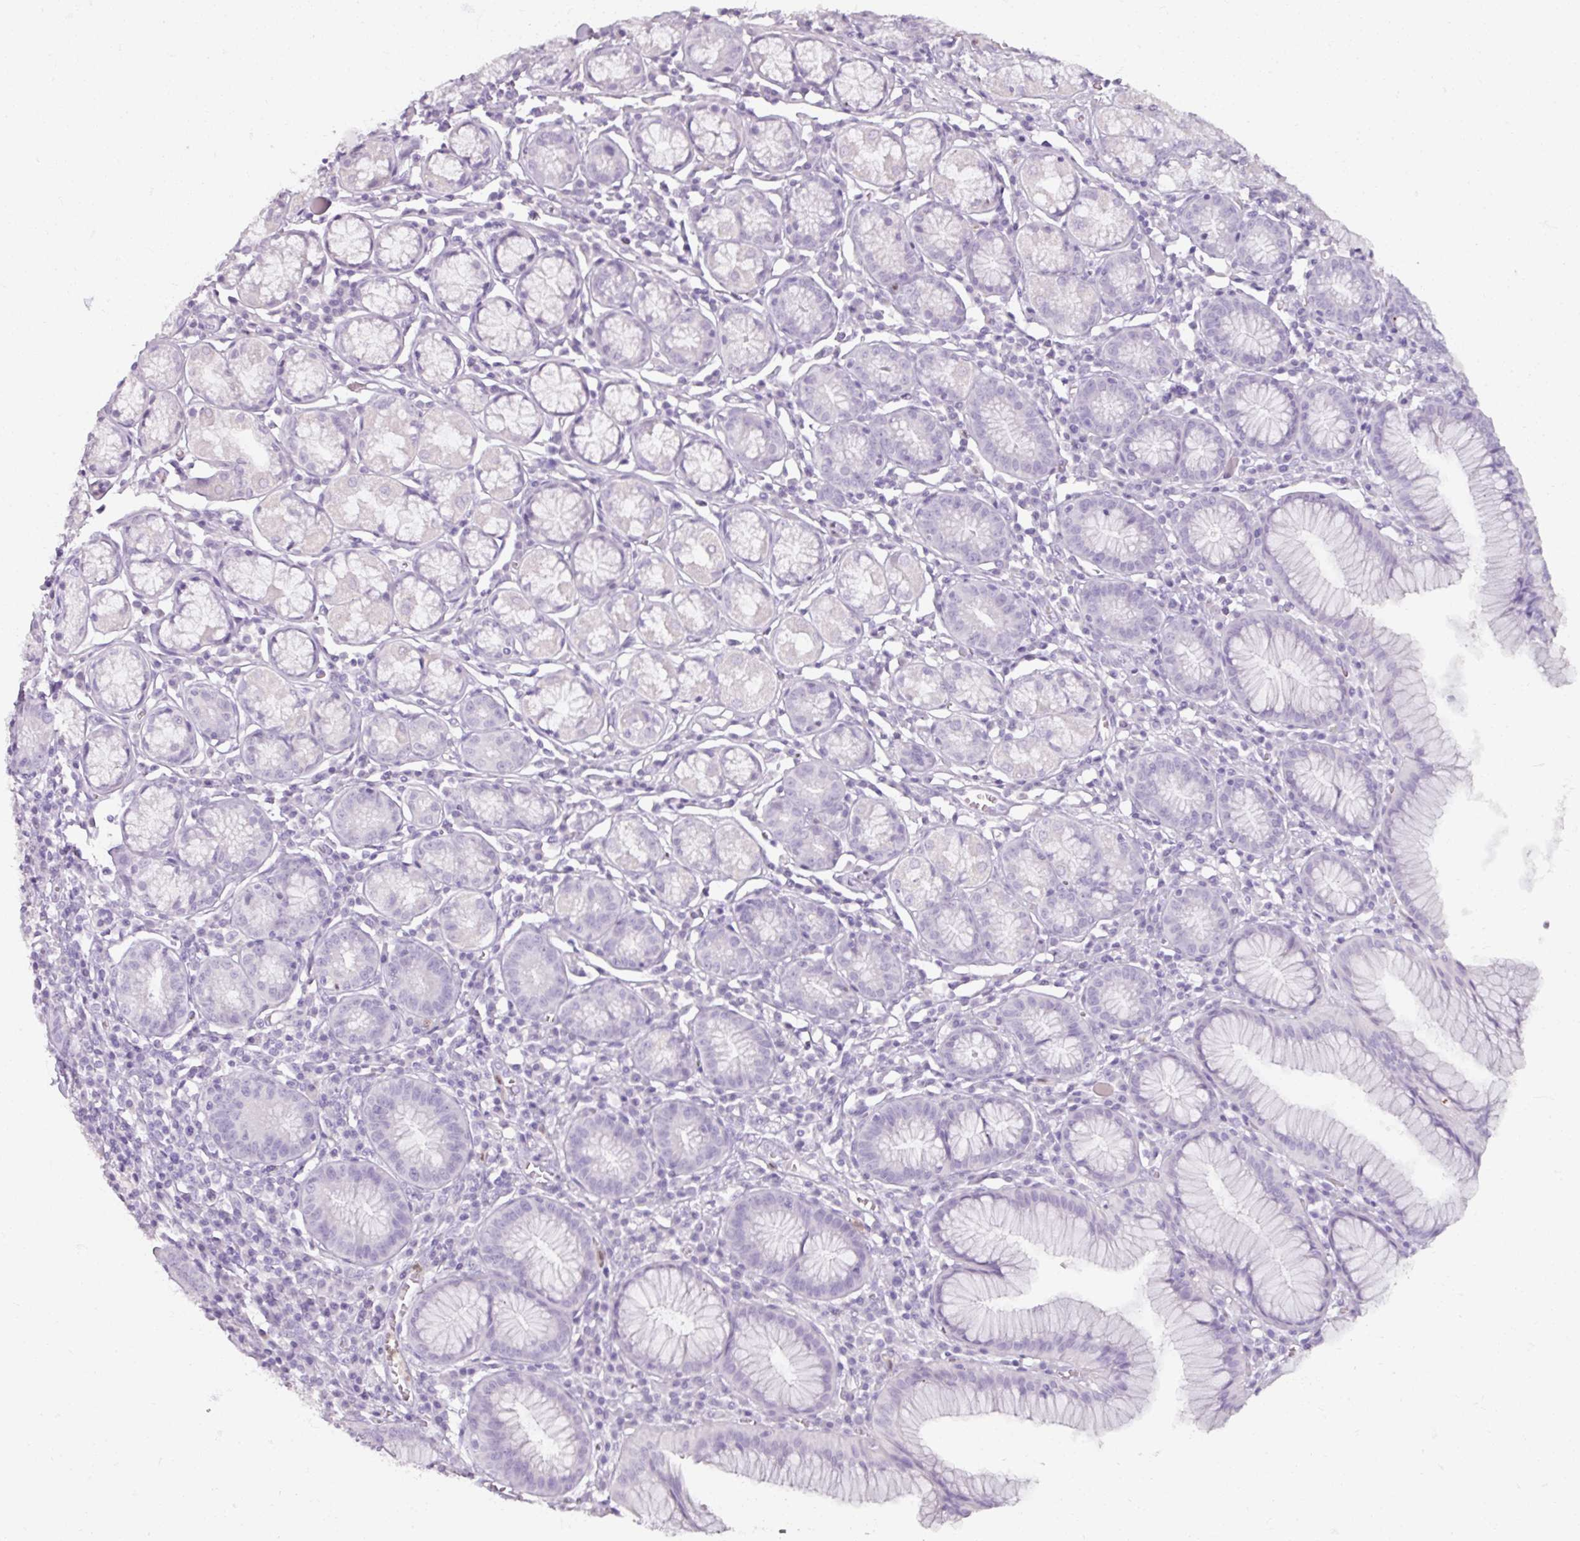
{"staining": {"intensity": "negative", "quantity": "none", "location": "none"}, "tissue": "stomach", "cell_type": "Glandular cells", "image_type": "normal", "snomed": [{"axis": "morphology", "description": "Normal tissue, NOS"}, {"axis": "topography", "description": "Stomach"}], "caption": "Glandular cells are negative for brown protein staining in unremarkable stomach. (Brightfield microscopy of DAB (3,3'-diaminobenzidine) immunohistochemistry (IHC) at high magnification).", "gene": "ARG1", "patient": {"sex": "male", "age": 55}}